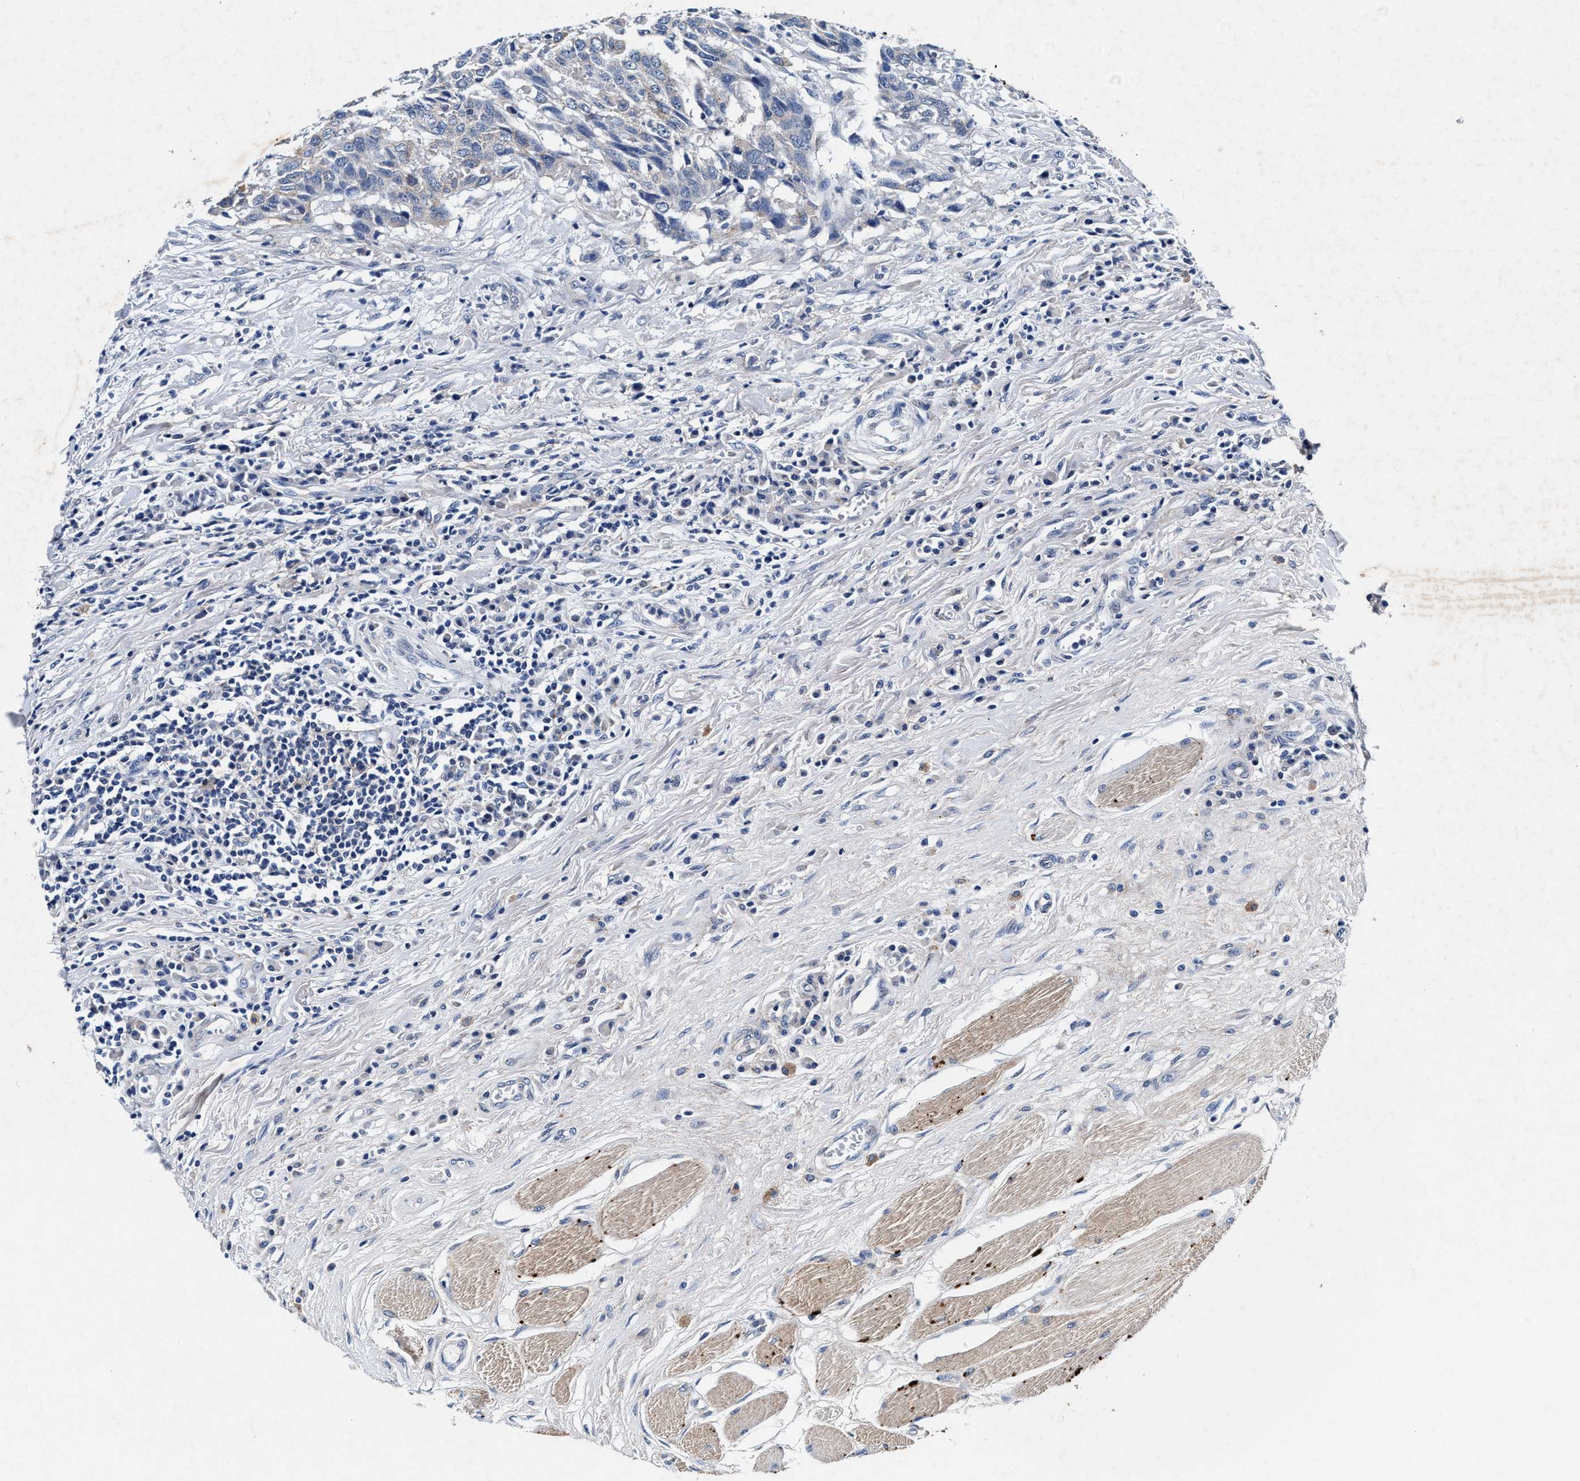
{"staining": {"intensity": "negative", "quantity": "none", "location": "none"}, "tissue": "head and neck cancer", "cell_type": "Tumor cells", "image_type": "cancer", "snomed": [{"axis": "morphology", "description": "Squamous cell carcinoma, NOS"}, {"axis": "topography", "description": "Head-Neck"}], "caption": "Human head and neck cancer (squamous cell carcinoma) stained for a protein using immunohistochemistry demonstrates no positivity in tumor cells.", "gene": "SLC8A1", "patient": {"sex": "male", "age": 66}}